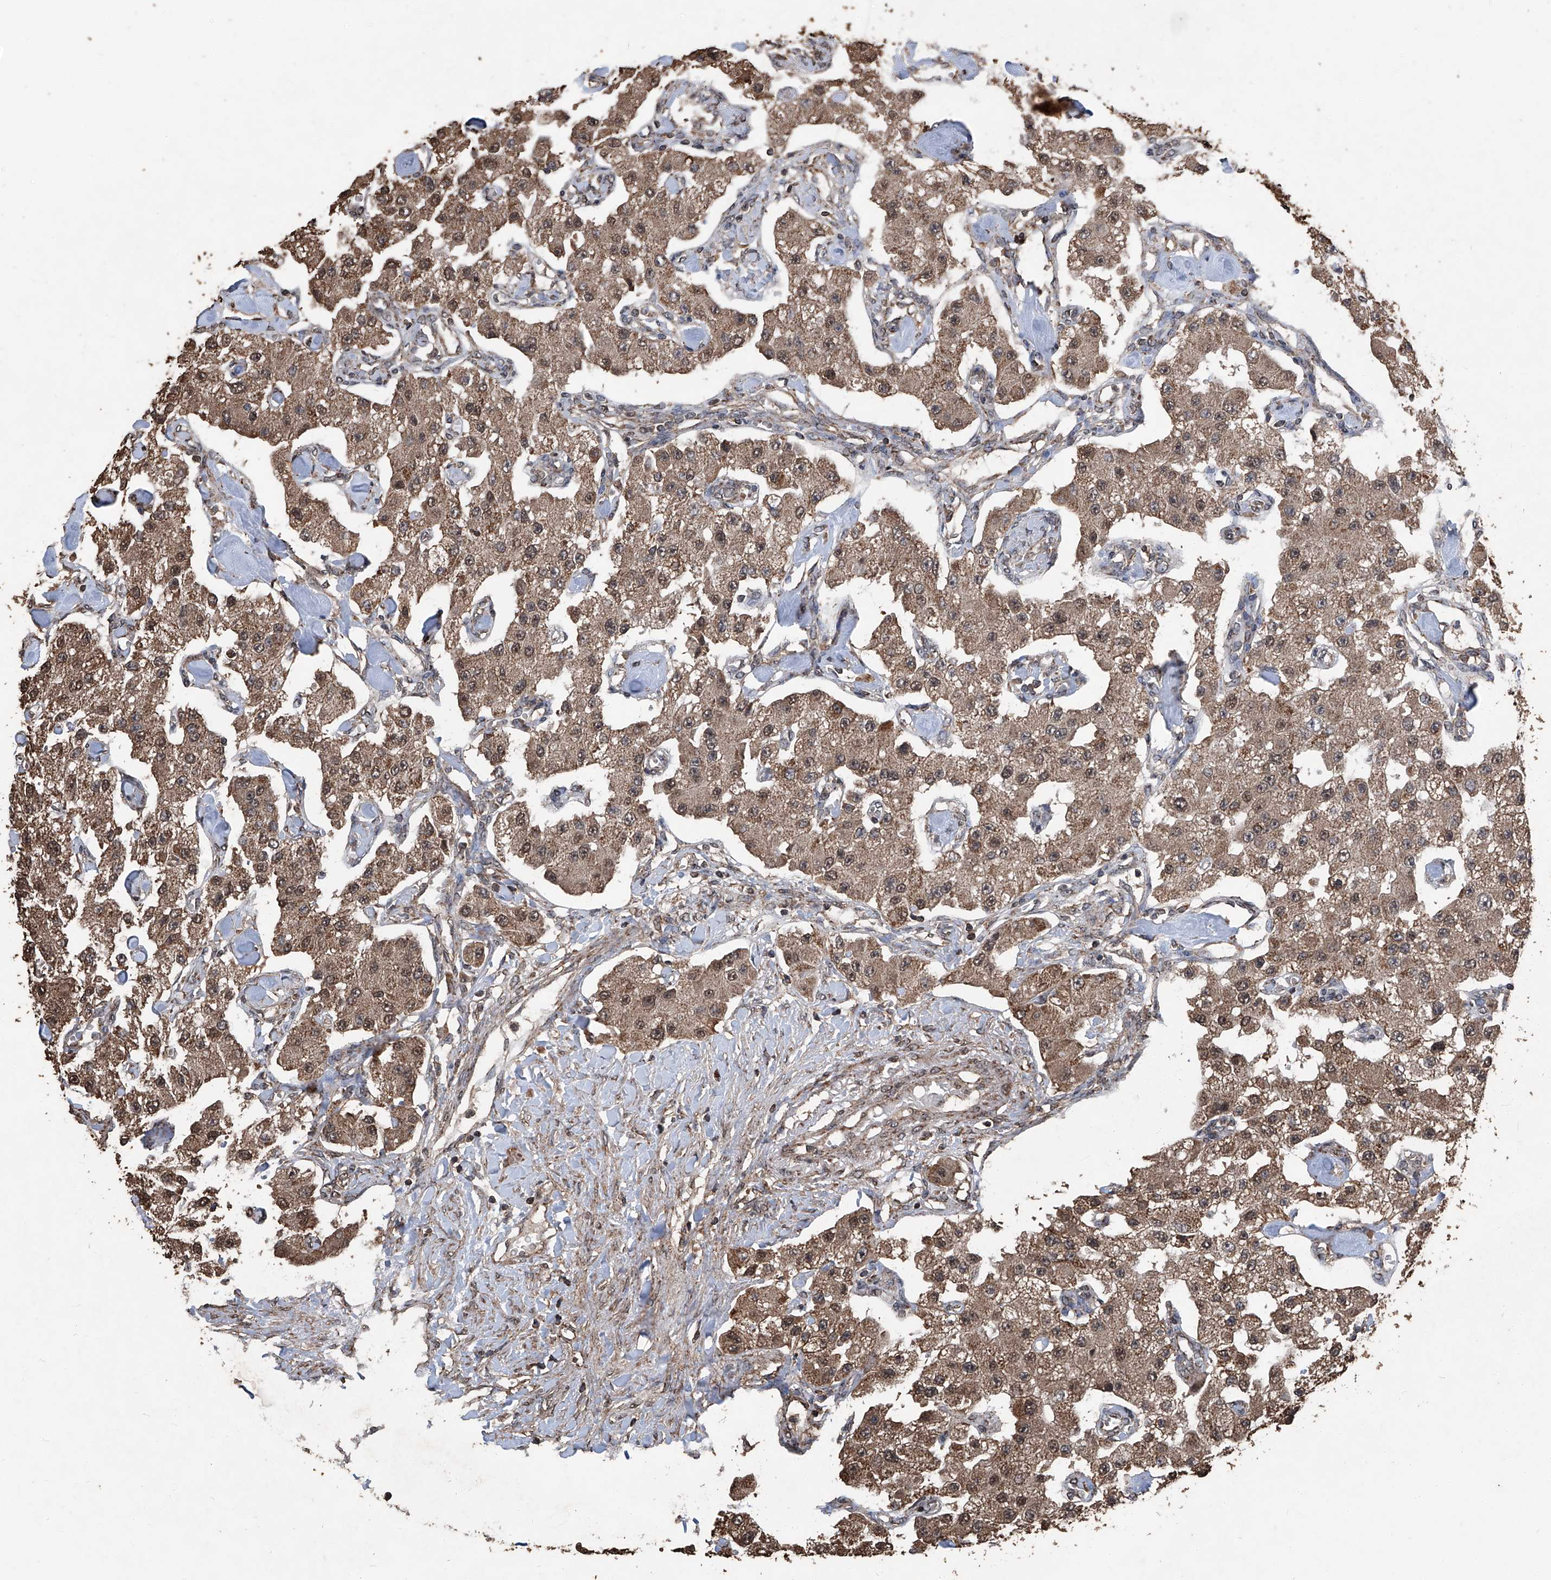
{"staining": {"intensity": "moderate", "quantity": ">75%", "location": "cytoplasmic/membranous"}, "tissue": "carcinoid", "cell_type": "Tumor cells", "image_type": "cancer", "snomed": [{"axis": "morphology", "description": "Carcinoid, malignant, NOS"}, {"axis": "topography", "description": "Pancreas"}], "caption": "Carcinoid (malignant) was stained to show a protein in brown. There is medium levels of moderate cytoplasmic/membranous expression in about >75% of tumor cells.", "gene": "STARD7", "patient": {"sex": "male", "age": 41}}